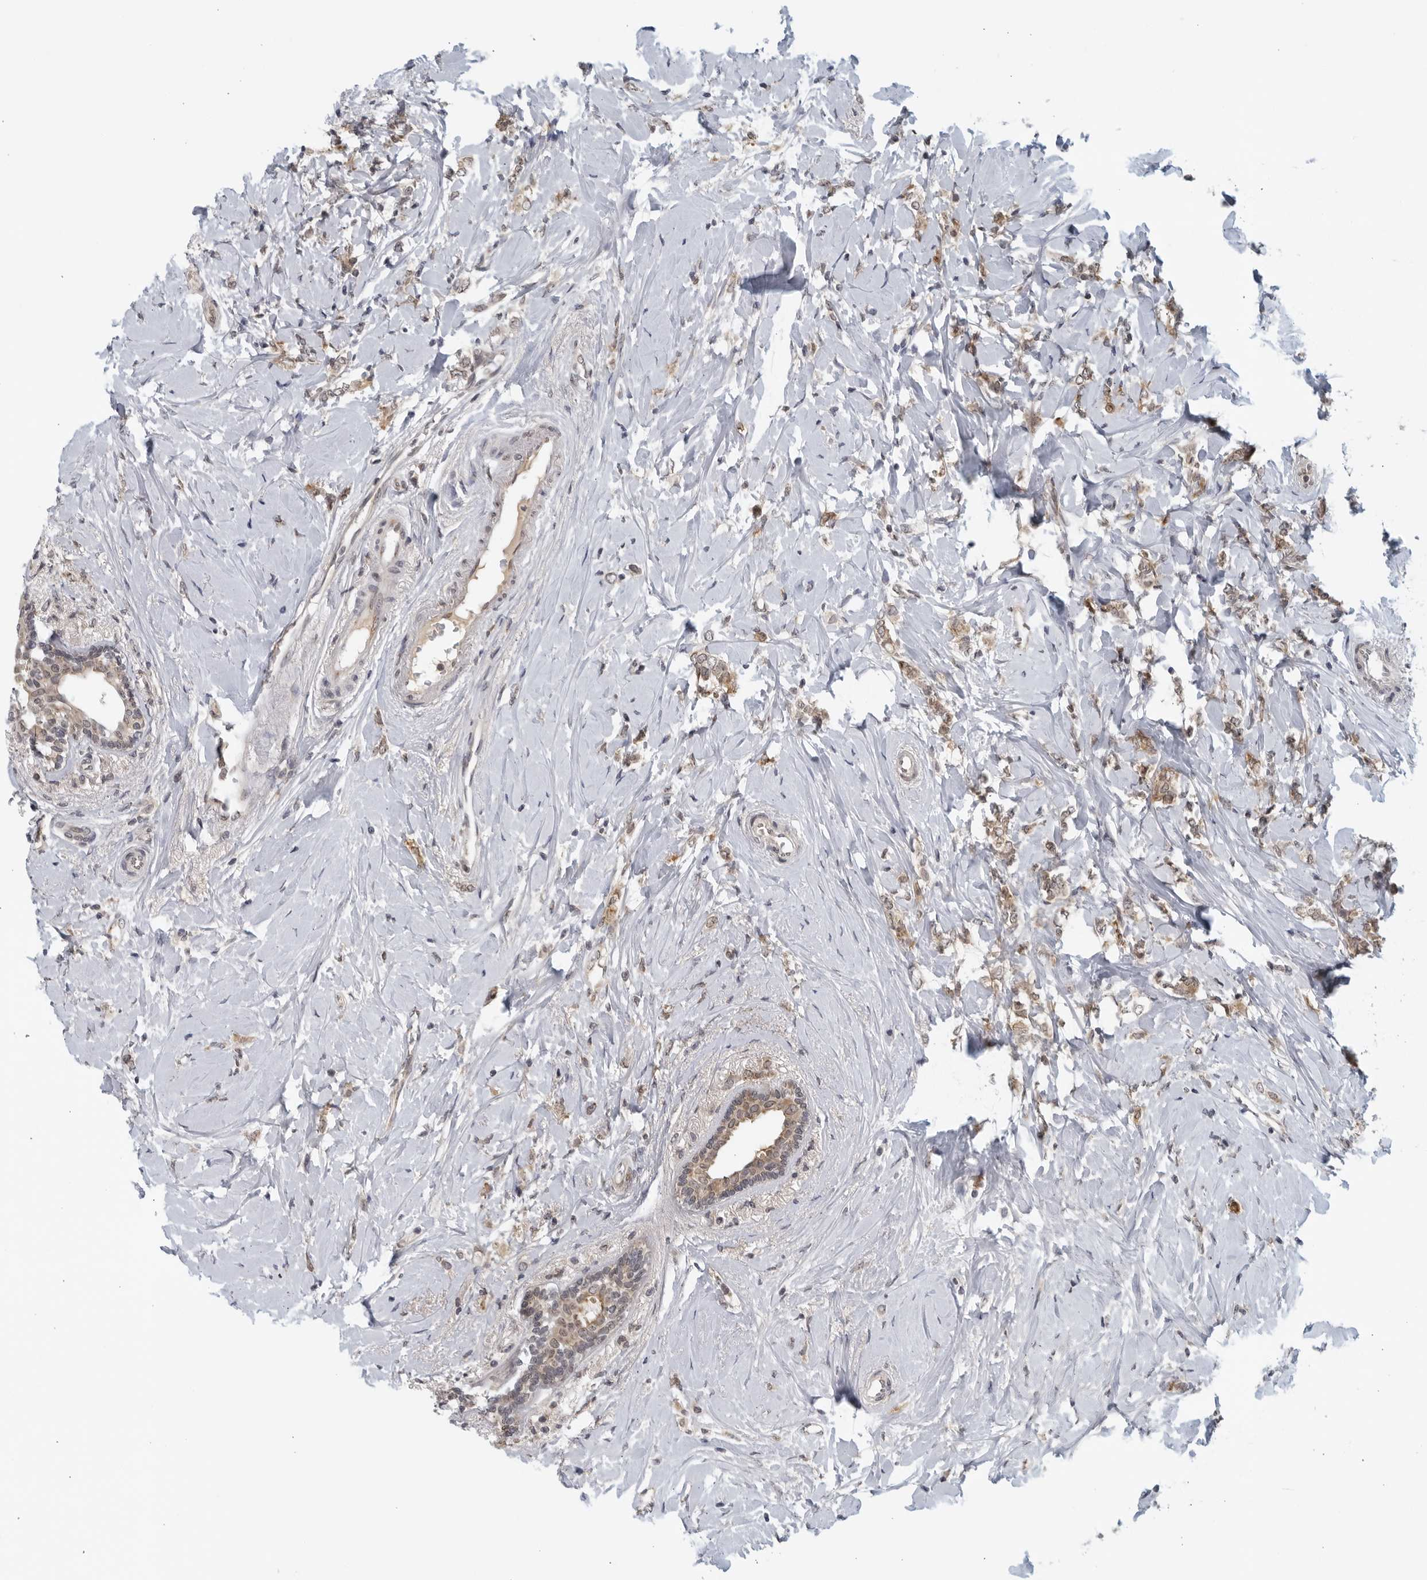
{"staining": {"intensity": "weak", "quantity": ">75%", "location": "cytoplasmic/membranous"}, "tissue": "breast cancer", "cell_type": "Tumor cells", "image_type": "cancer", "snomed": [{"axis": "morphology", "description": "Normal tissue, NOS"}, {"axis": "morphology", "description": "Lobular carcinoma"}, {"axis": "topography", "description": "Breast"}], "caption": "Weak cytoplasmic/membranous staining for a protein is present in about >75% of tumor cells of lobular carcinoma (breast) using immunohistochemistry.", "gene": "RC3H1", "patient": {"sex": "female", "age": 47}}